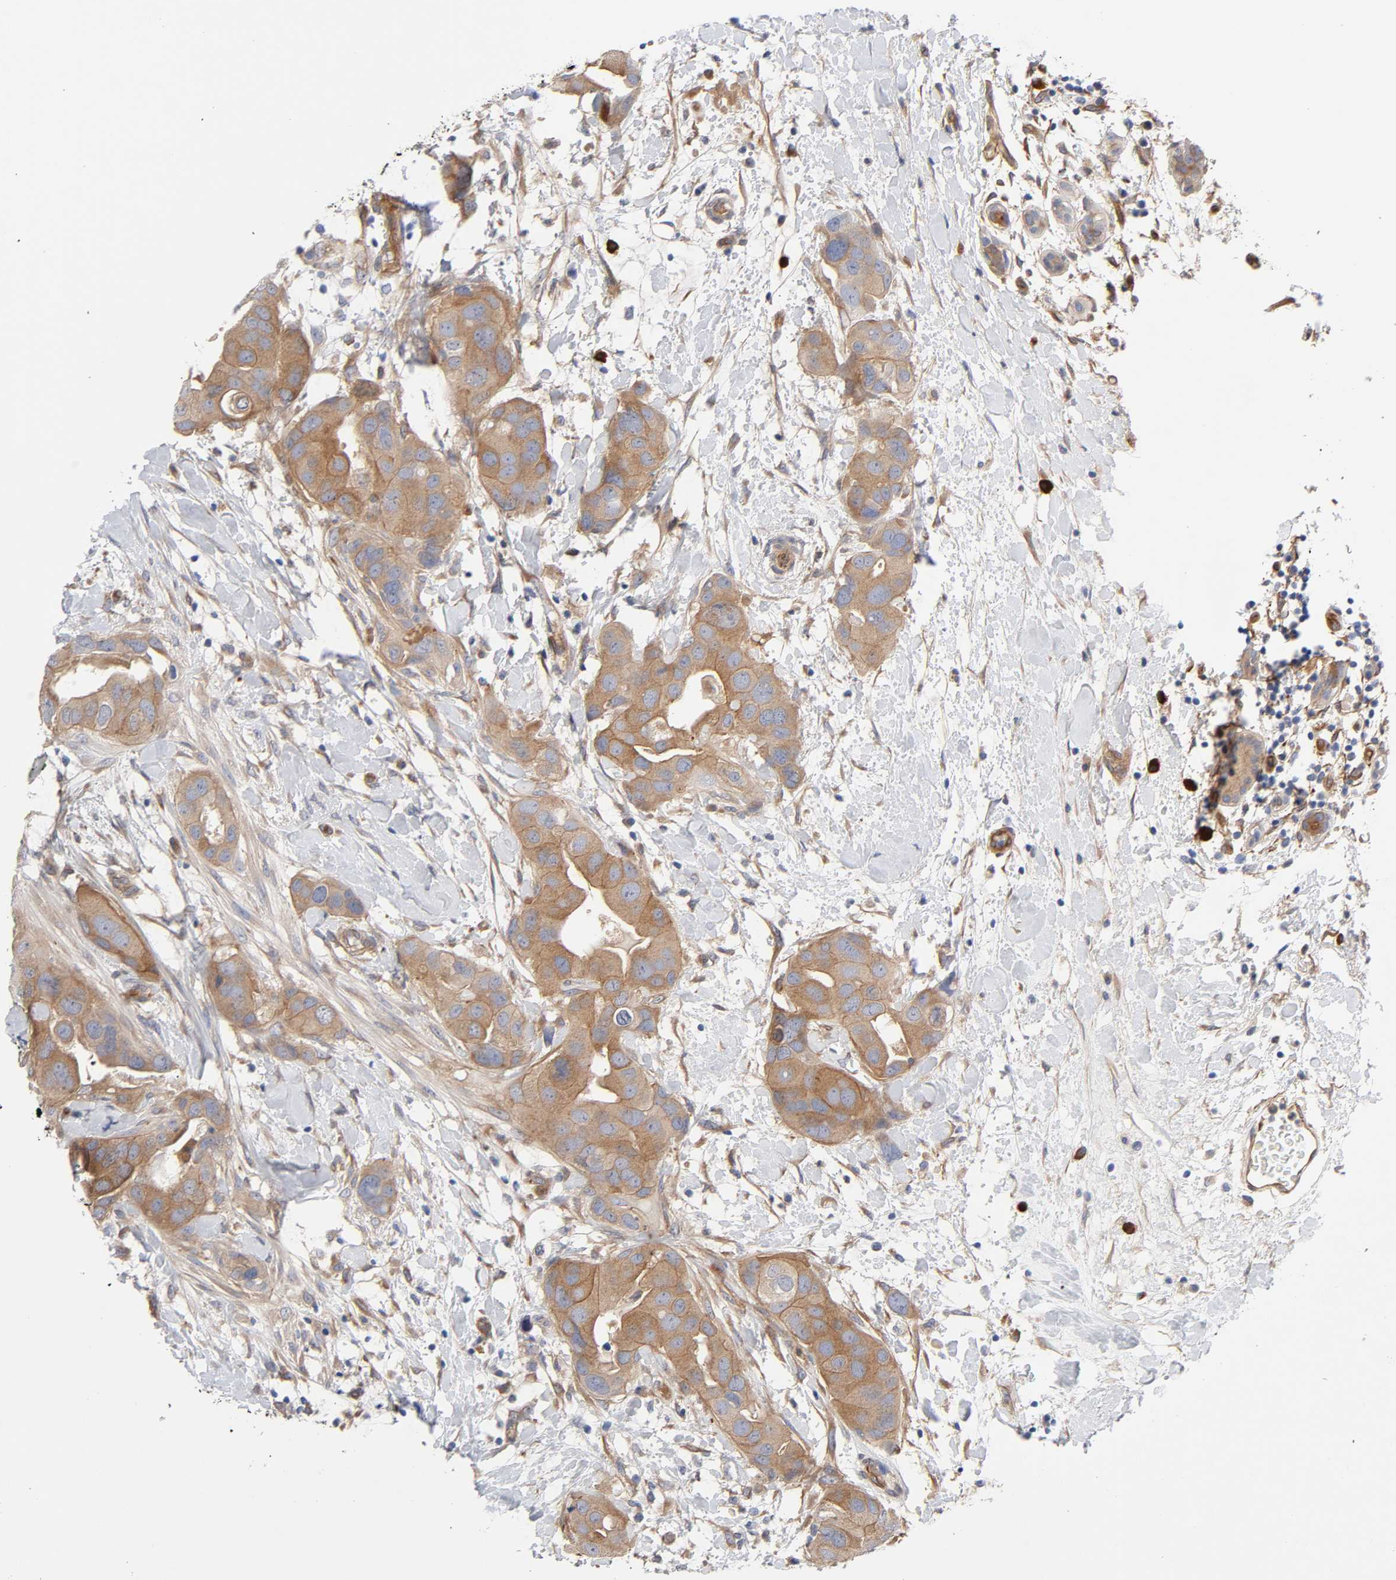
{"staining": {"intensity": "moderate", "quantity": ">75%", "location": "cytoplasmic/membranous"}, "tissue": "breast cancer", "cell_type": "Tumor cells", "image_type": "cancer", "snomed": [{"axis": "morphology", "description": "Duct carcinoma"}, {"axis": "topography", "description": "Breast"}], "caption": "About >75% of tumor cells in breast cancer exhibit moderate cytoplasmic/membranous protein positivity as visualized by brown immunohistochemical staining.", "gene": "RAB13", "patient": {"sex": "female", "age": 40}}